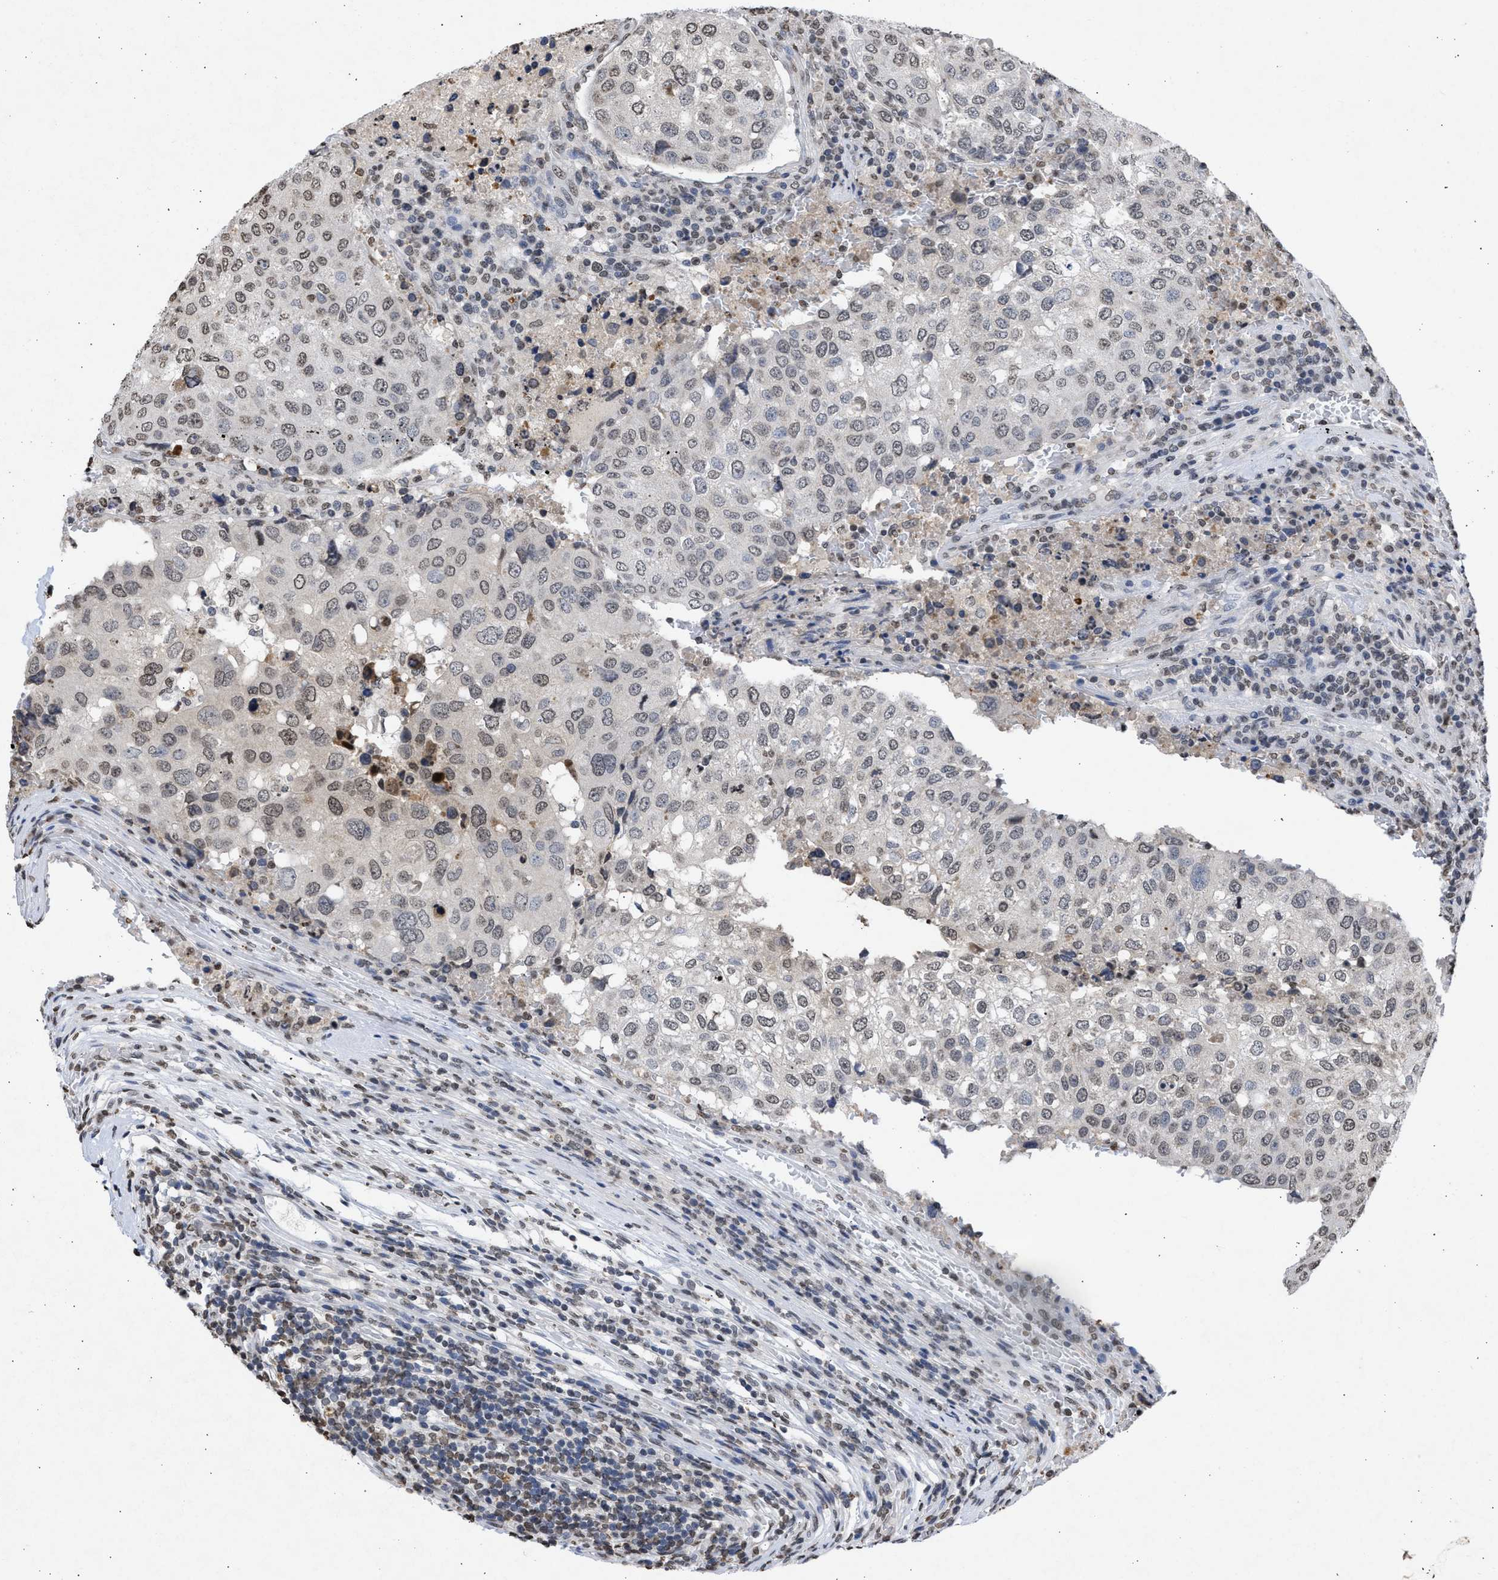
{"staining": {"intensity": "weak", "quantity": "25%-75%", "location": "nuclear"}, "tissue": "urothelial cancer", "cell_type": "Tumor cells", "image_type": "cancer", "snomed": [{"axis": "morphology", "description": "Urothelial carcinoma, High grade"}, {"axis": "topography", "description": "Lymph node"}, {"axis": "topography", "description": "Urinary bladder"}], "caption": "An immunohistochemistry photomicrograph of tumor tissue is shown. Protein staining in brown highlights weak nuclear positivity in urothelial carcinoma (high-grade) within tumor cells. (DAB IHC, brown staining for protein, blue staining for nuclei).", "gene": "NUP35", "patient": {"sex": "male", "age": 51}}